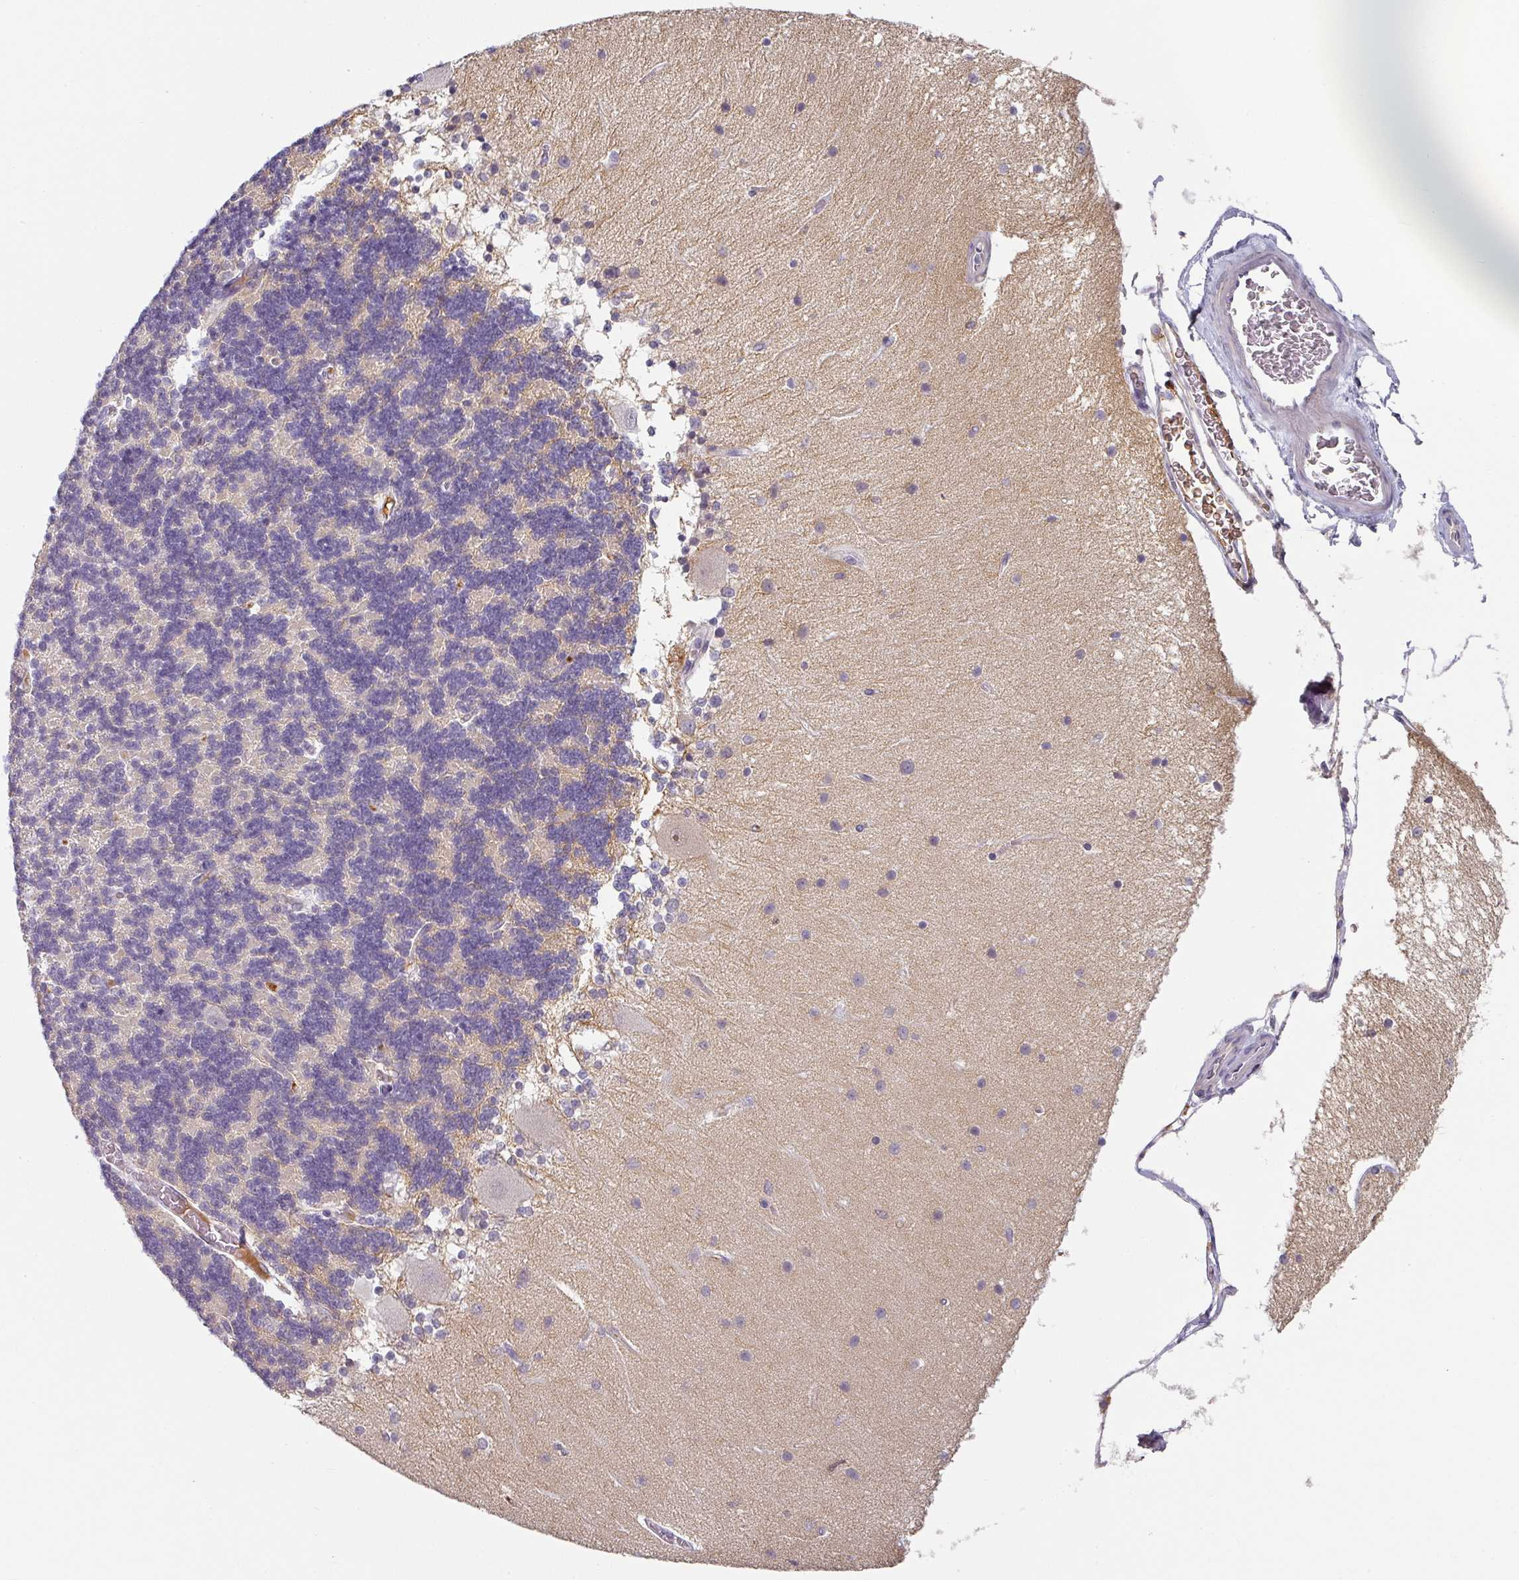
{"staining": {"intensity": "negative", "quantity": "none", "location": "none"}, "tissue": "cerebellum", "cell_type": "Cells in granular layer", "image_type": "normal", "snomed": [{"axis": "morphology", "description": "Normal tissue, NOS"}, {"axis": "topography", "description": "Cerebellum"}], "caption": "An image of cerebellum stained for a protein demonstrates no brown staining in cells in granular layer. Brightfield microscopy of IHC stained with DAB (3,3'-diaminobenzidine) (brown) and hematoxylin (blue), captured at high magnification.", "gene": "C1QB", "patient": {"sex": "female", "age": 54}}